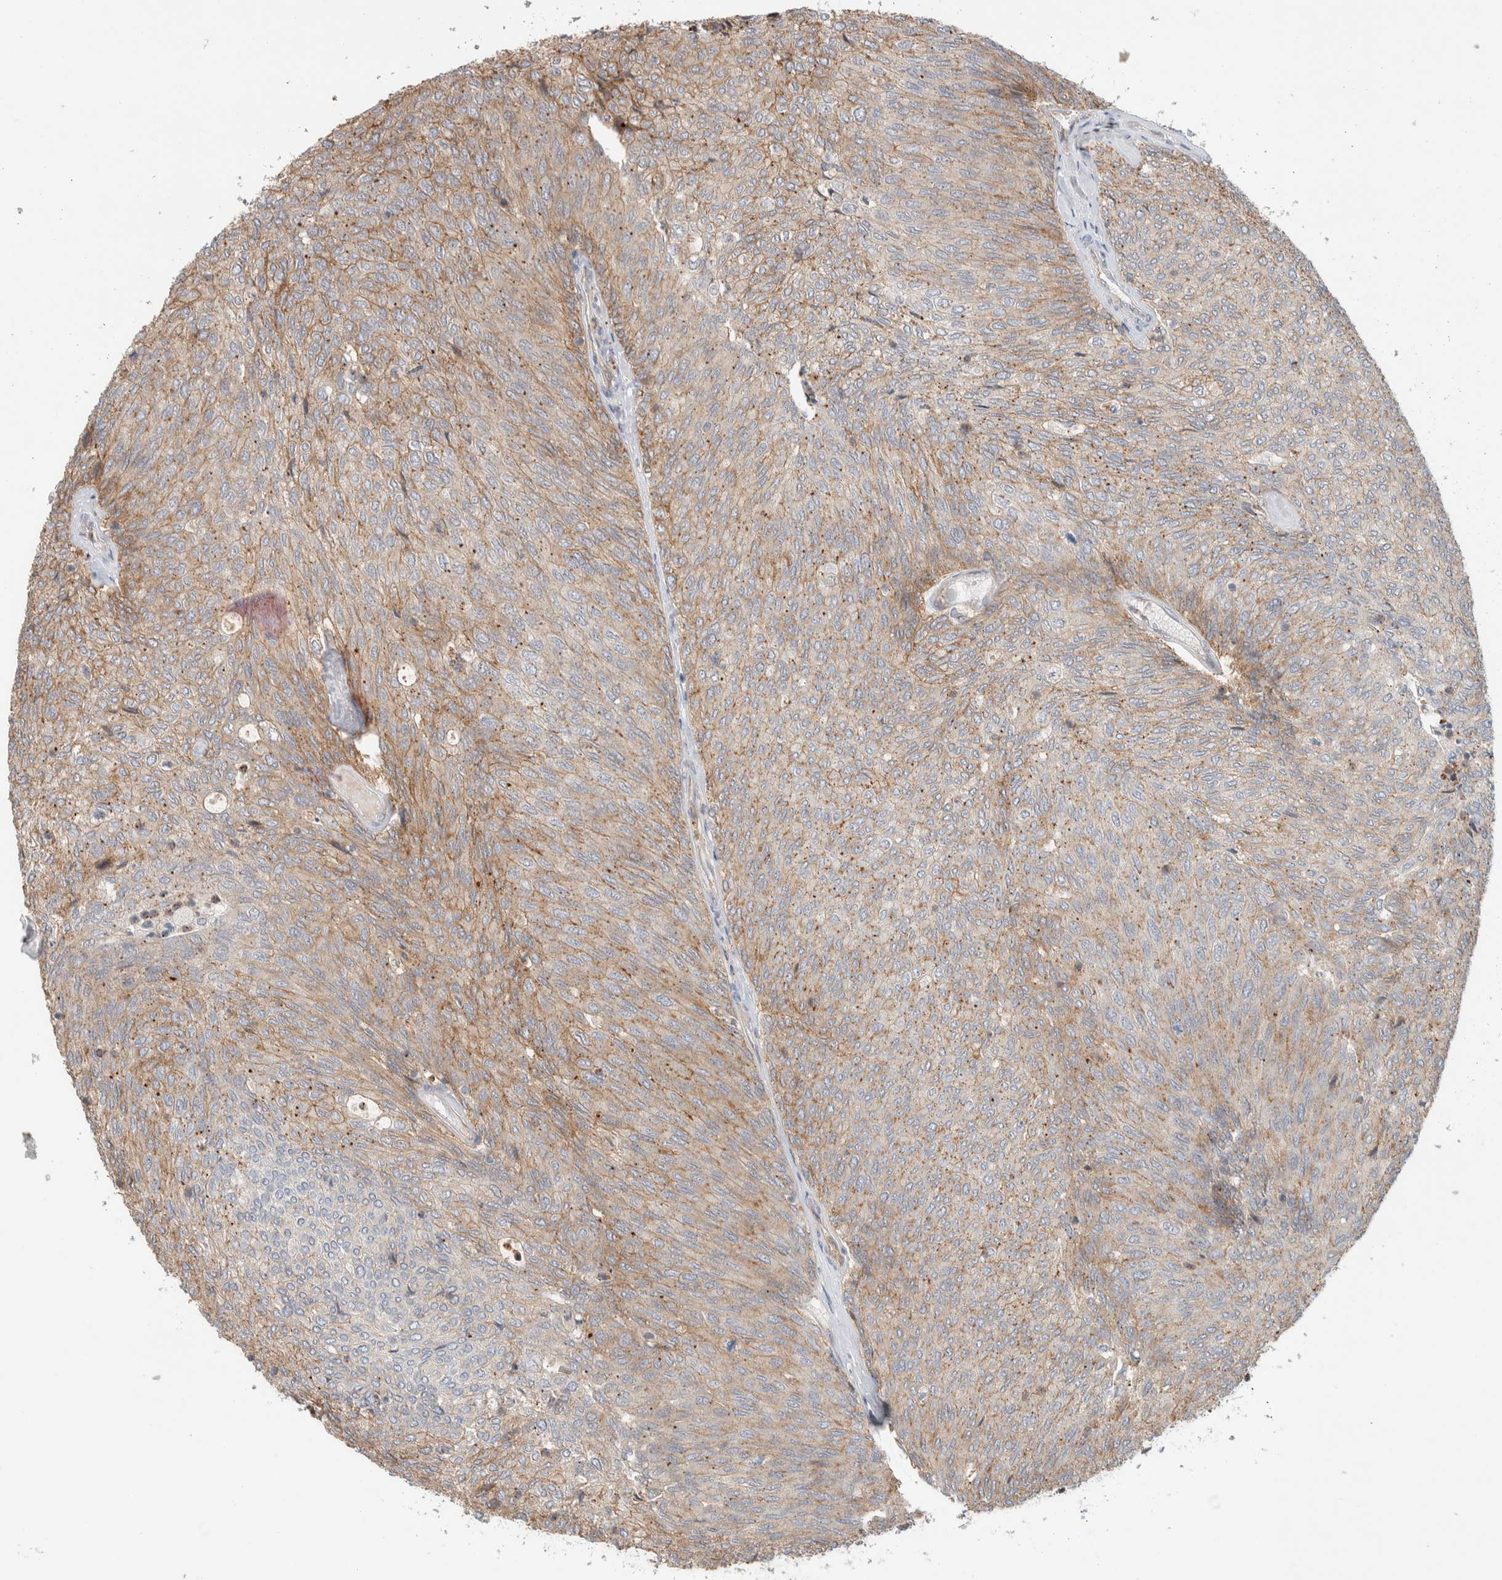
{"staining": {"intensity": "moderate", "quantity": ">75%", "location": "cytoplasmic/membranous"}, "tissue": "urothelial cancer", "cell_type": "Tumor cells", "image_type": "cancer", "snomed": [{"axis": "morphology", "description": "Urothelial carcinoma, Low grade"}, {"axis": "topography", "description": "Urinary bladder"}], "caption": "Urothelial carcinoma (low-grade) stained with immunohistochemistry reveals moderate cytoplasmic/membranous positivity in approximately >75% of tumor cells. (Brightfield microscopy of DAB IHC at high magnification).", "gene": "DEPTOR", "patient": {"sex": "female", "age": 79}}